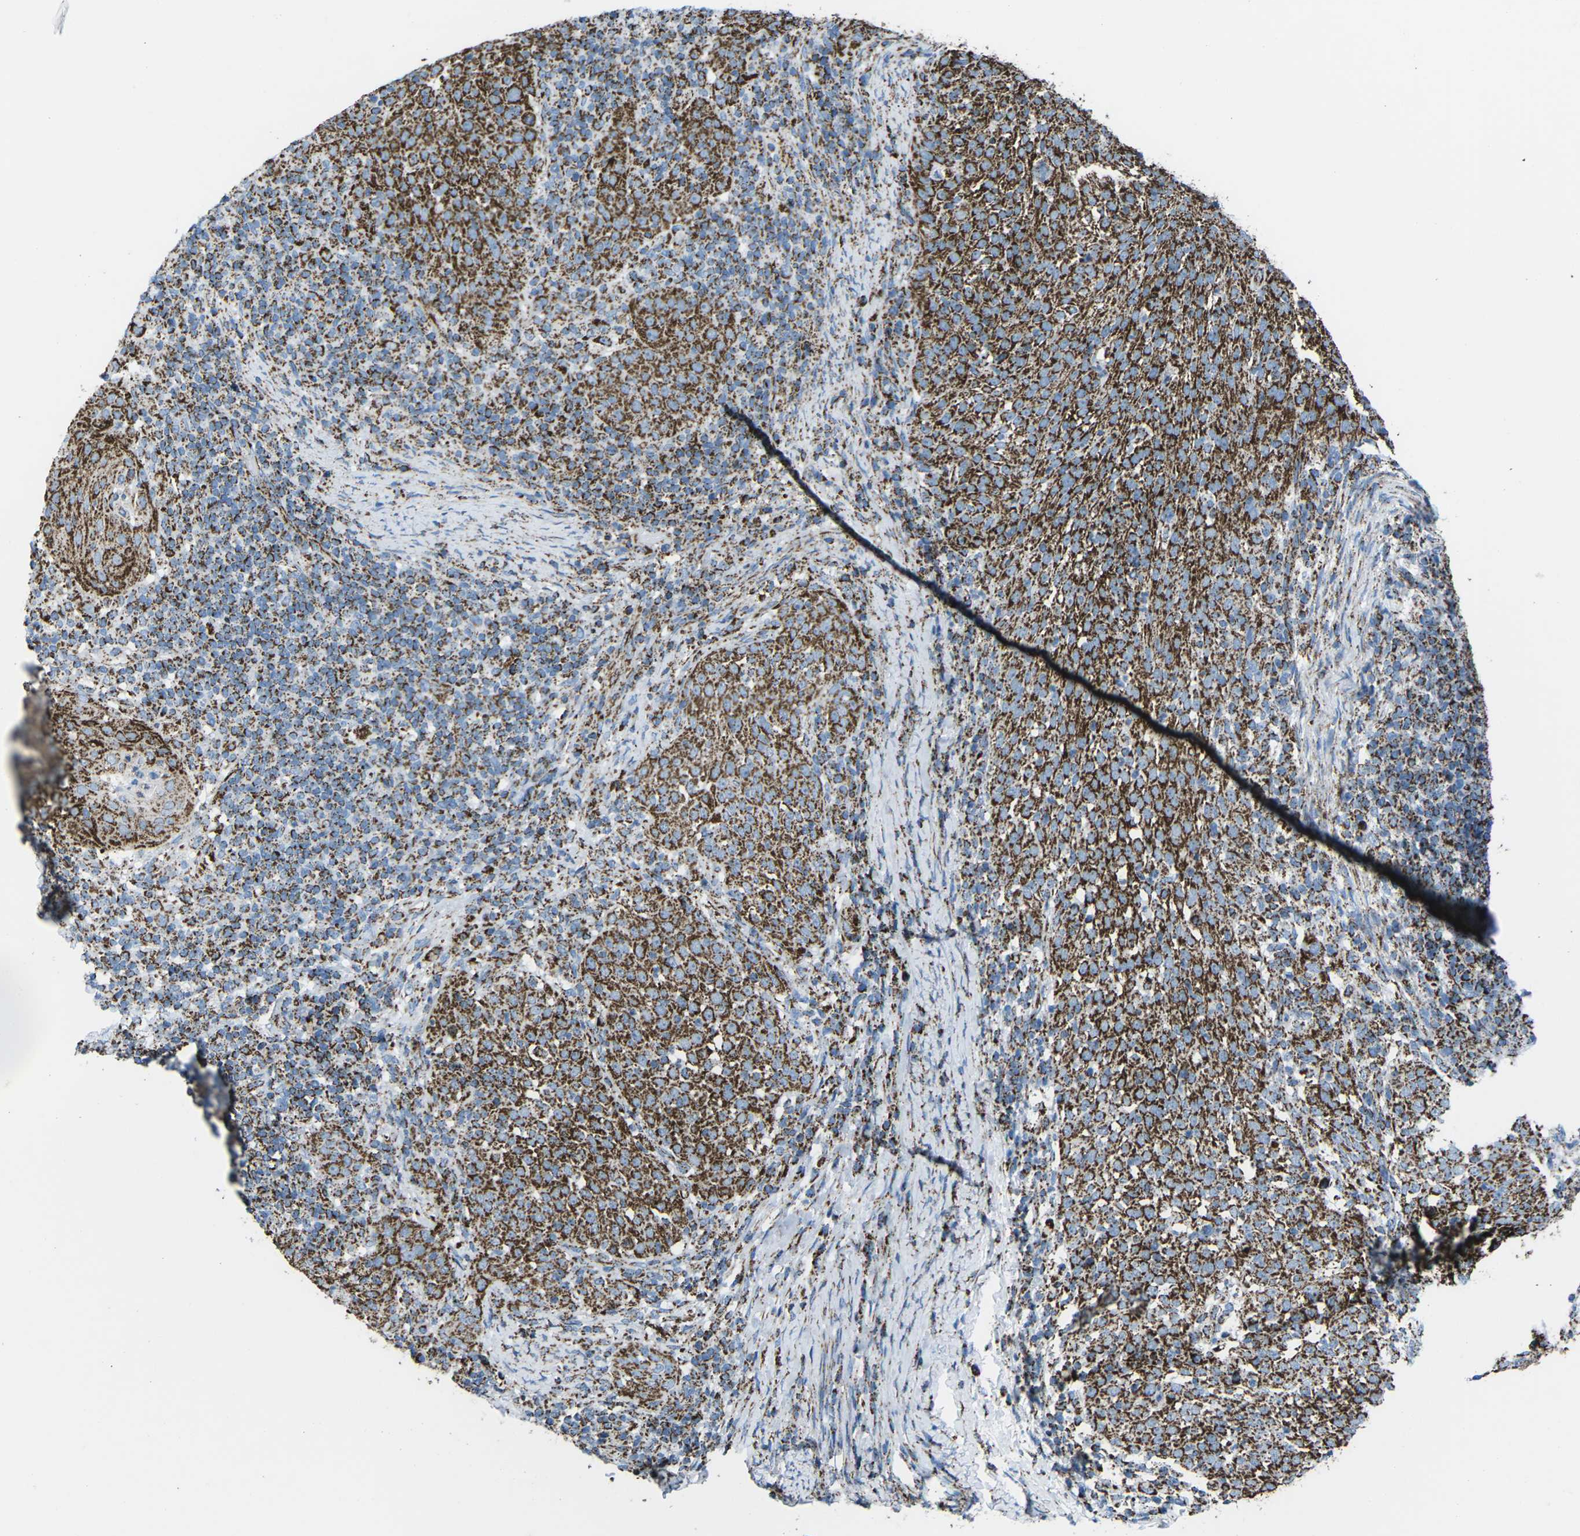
{"staining": {"intensity": "strong", "quantity": ">75%", "location": "cytoplasmic/membranous"}, "tissue": "cervical cancer", "cell_type": "Tumor cells", "image_type": "cancer", "snomed": [{"axis": "morphology", "description": "Squamous cell carcinoma, NOS"}, {"axis": "topography", "description": "Cervix"}], "caption": "A brown stain highlights strong cytoplasmic/membranous expression of a protein in cervical cancer tumor cells.", "gene": "MT-CO2", "patient": {"sex": "female", "age": 51}}